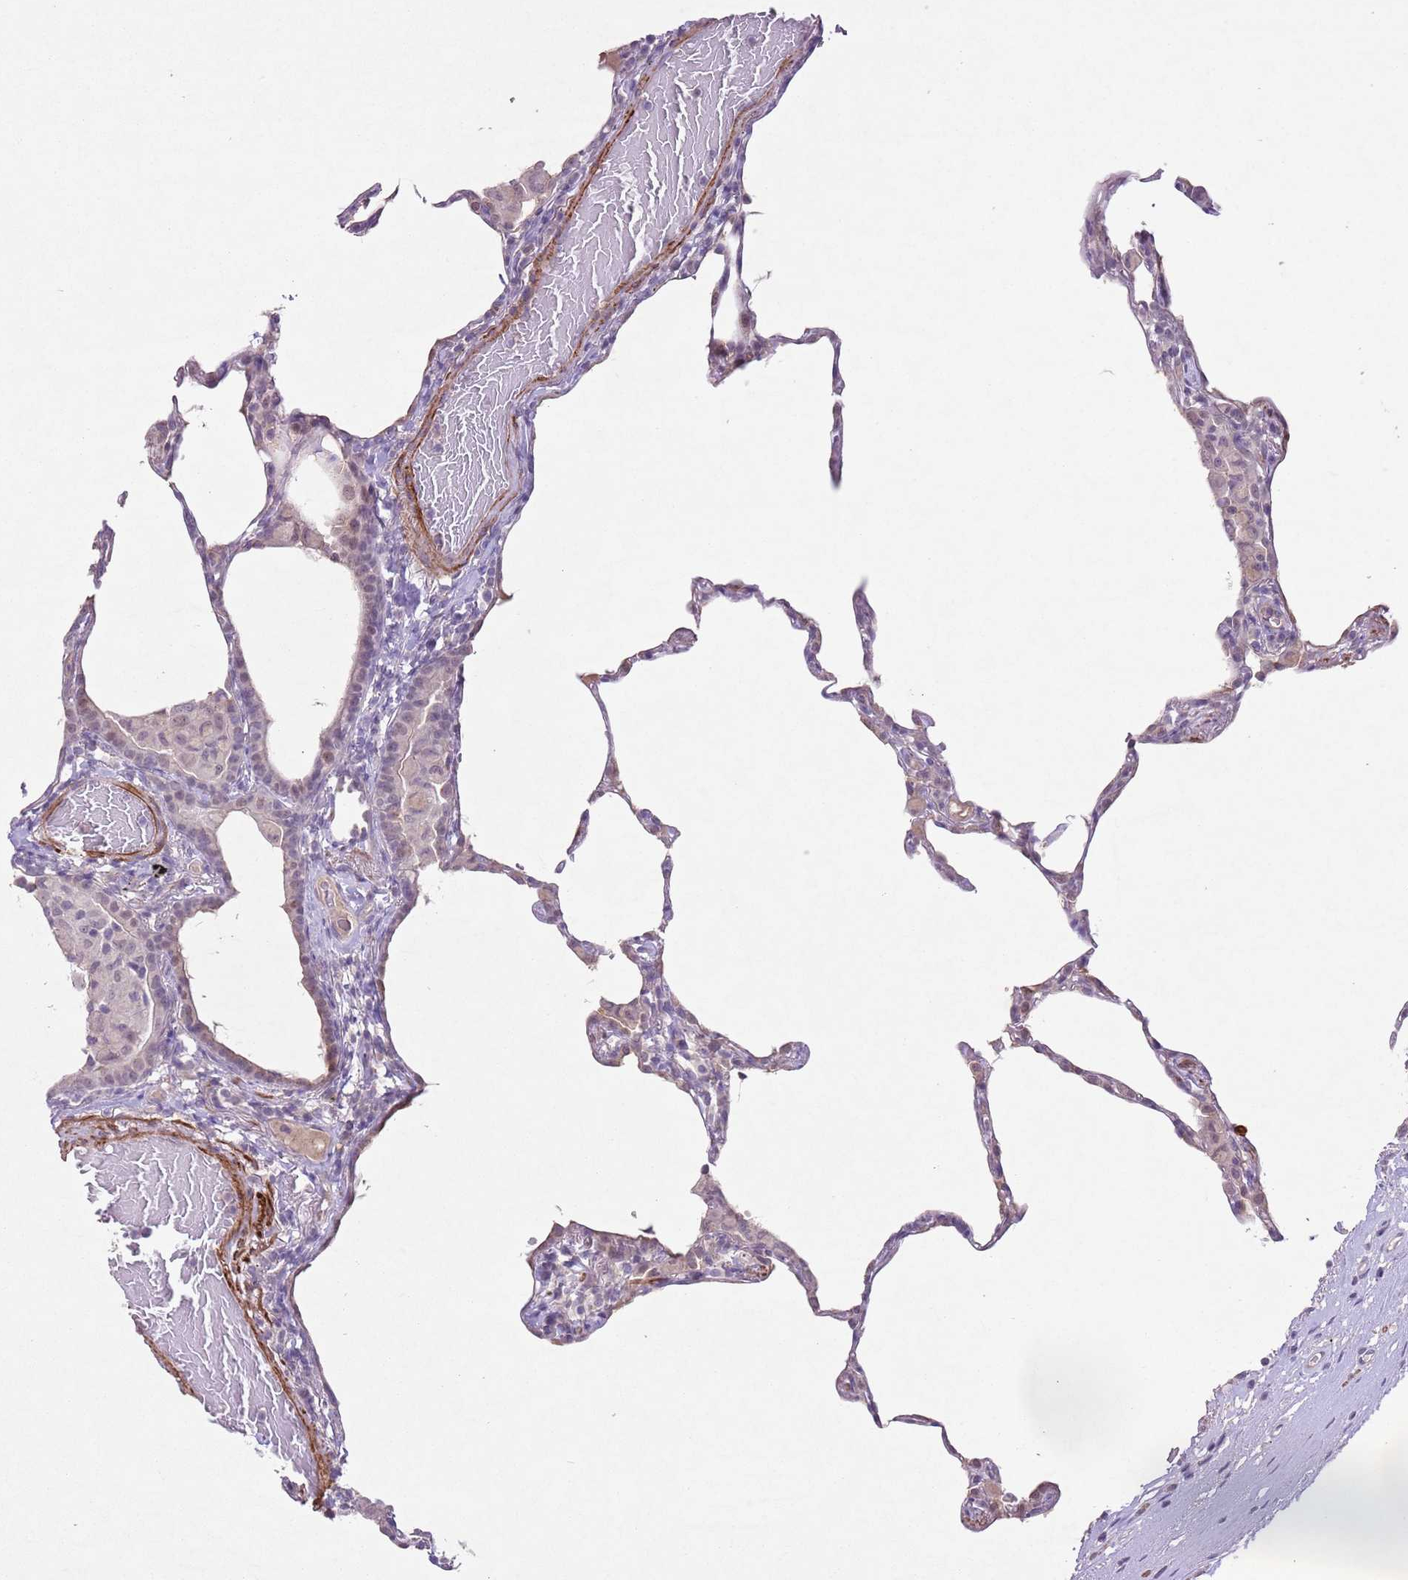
{"staining": {"intensity": "strong", "quantity": "<25%", "location": "cytoplasmic/membranous"}, "tissue": "lung", "cell_type": "Alveolar cells", "image_type": "normal", "snomed": [{"axis": "morphology", "description": "Normal tissue, NOS"}, {"axis": "topography", "description": "Lung"}], "caption": "The histopathology image exhibits a brown stain indicating the presence of a protein in the cytoplasmic/membranous of alveolar cells in lung. (DAB IHC with brightfield microscopy, high magnification).", "gene": "CCNI", "patient": {"sex": "female", "age": 57}}